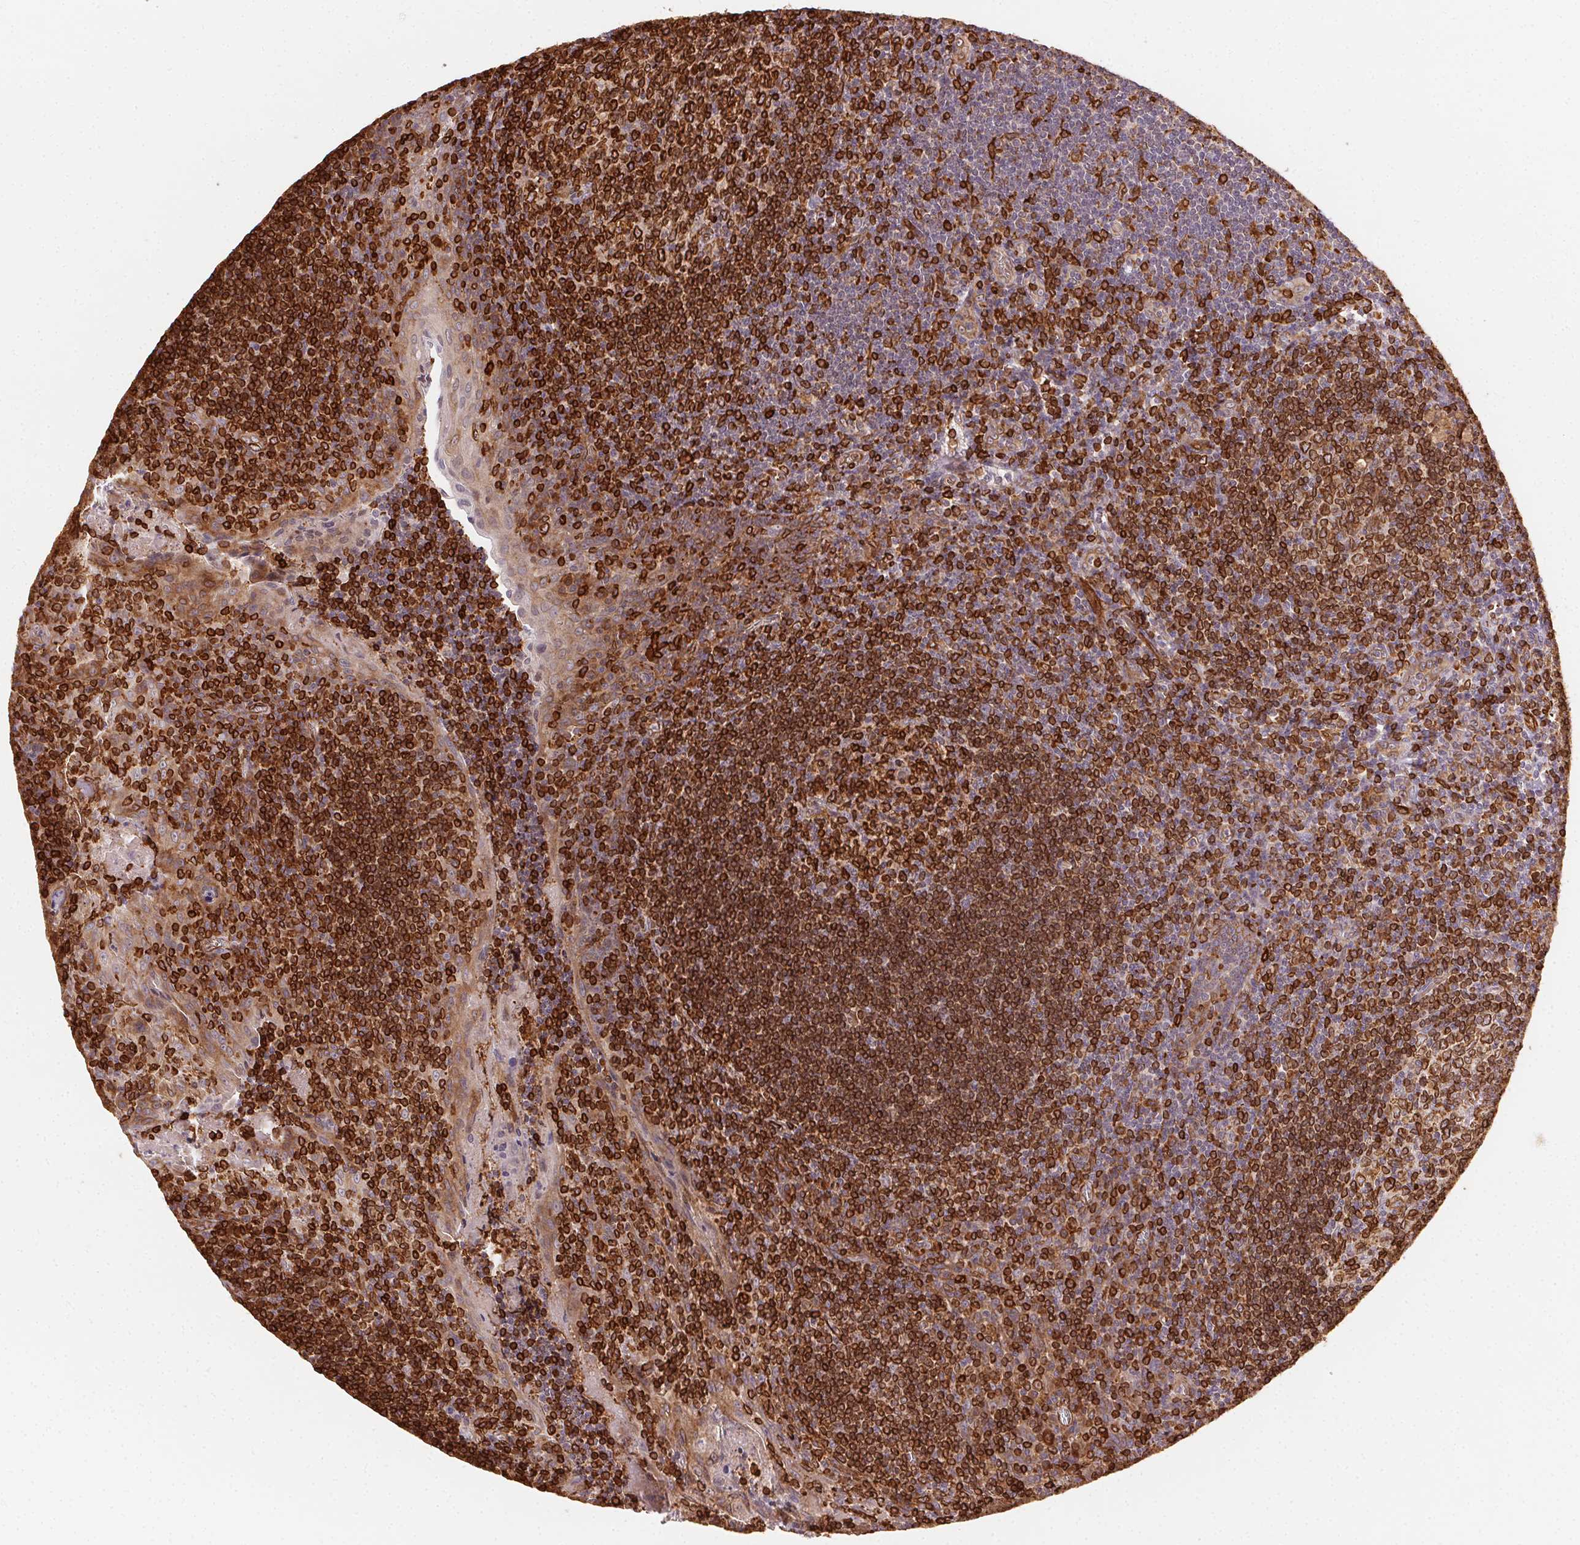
{"staining": {"intensity": "strong", "quantity": "25%-75%", "location": "cytoplasmic/membranous"}, "tissue": "tonsil", "cell_type": "Germinal center cells", "image_type": "normal", "snomed": [{"axis": "morphology", "description": "Normal tissue, NOS"}, {"axis": "morphology", "description": "Inflammation, NOS"}, {"axis": "topography", "description": "Tonsil"}], "caption": "IHC micrograph of benign tonsil: human tonsil stained using immunohistochemistry (IHC) shows high levels of strong protein expression localized specifically in the cytoplasmic/membranous of germinal center cells, appearing as a cytoplasmic/membranous brown color.", "gene": "RNASET2", "patient": {"sex": "female", "age": 31}}